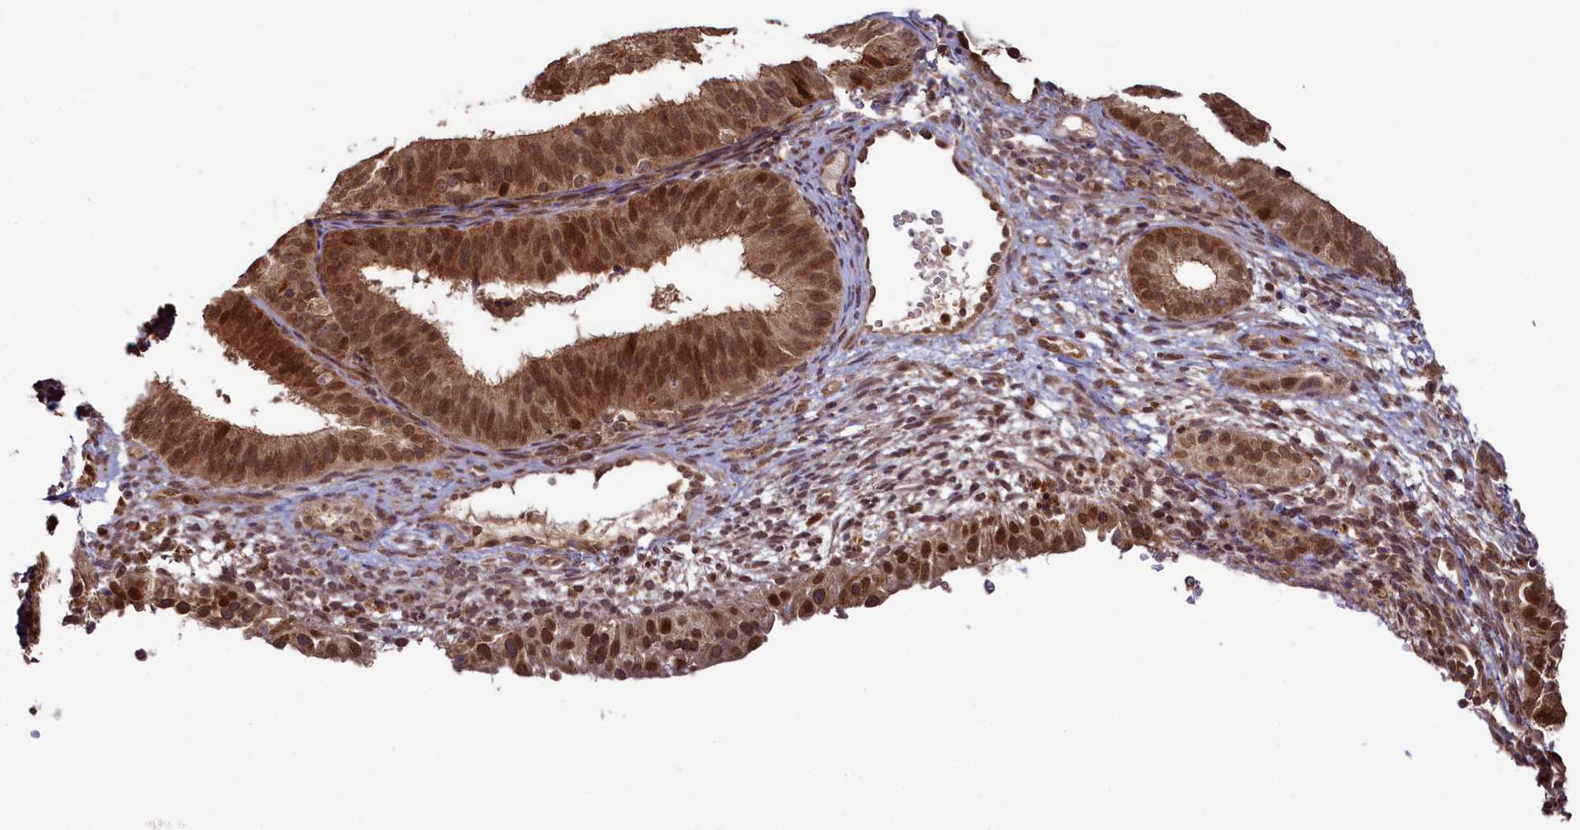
{"staining": {"intensity": "strong", "quantity": ">75%", "location": "nuclear"}, "tissue": "endometrial cancer", "cell_type": "Tumor cells", "image_type": "cancer", "snomed": [{"axis": "morphology", "description": "Adenocarcinoma, NOS"}, {"axis": "topography", "description": "Endometrium"}], "caption": "Tumor cells demonstrate high levels of strong nuclear positivity in about >75% of cells in endometrial adenocarcinoma.", "gene": "NAE1", "patient": {"sex": "female", "age": 51}}